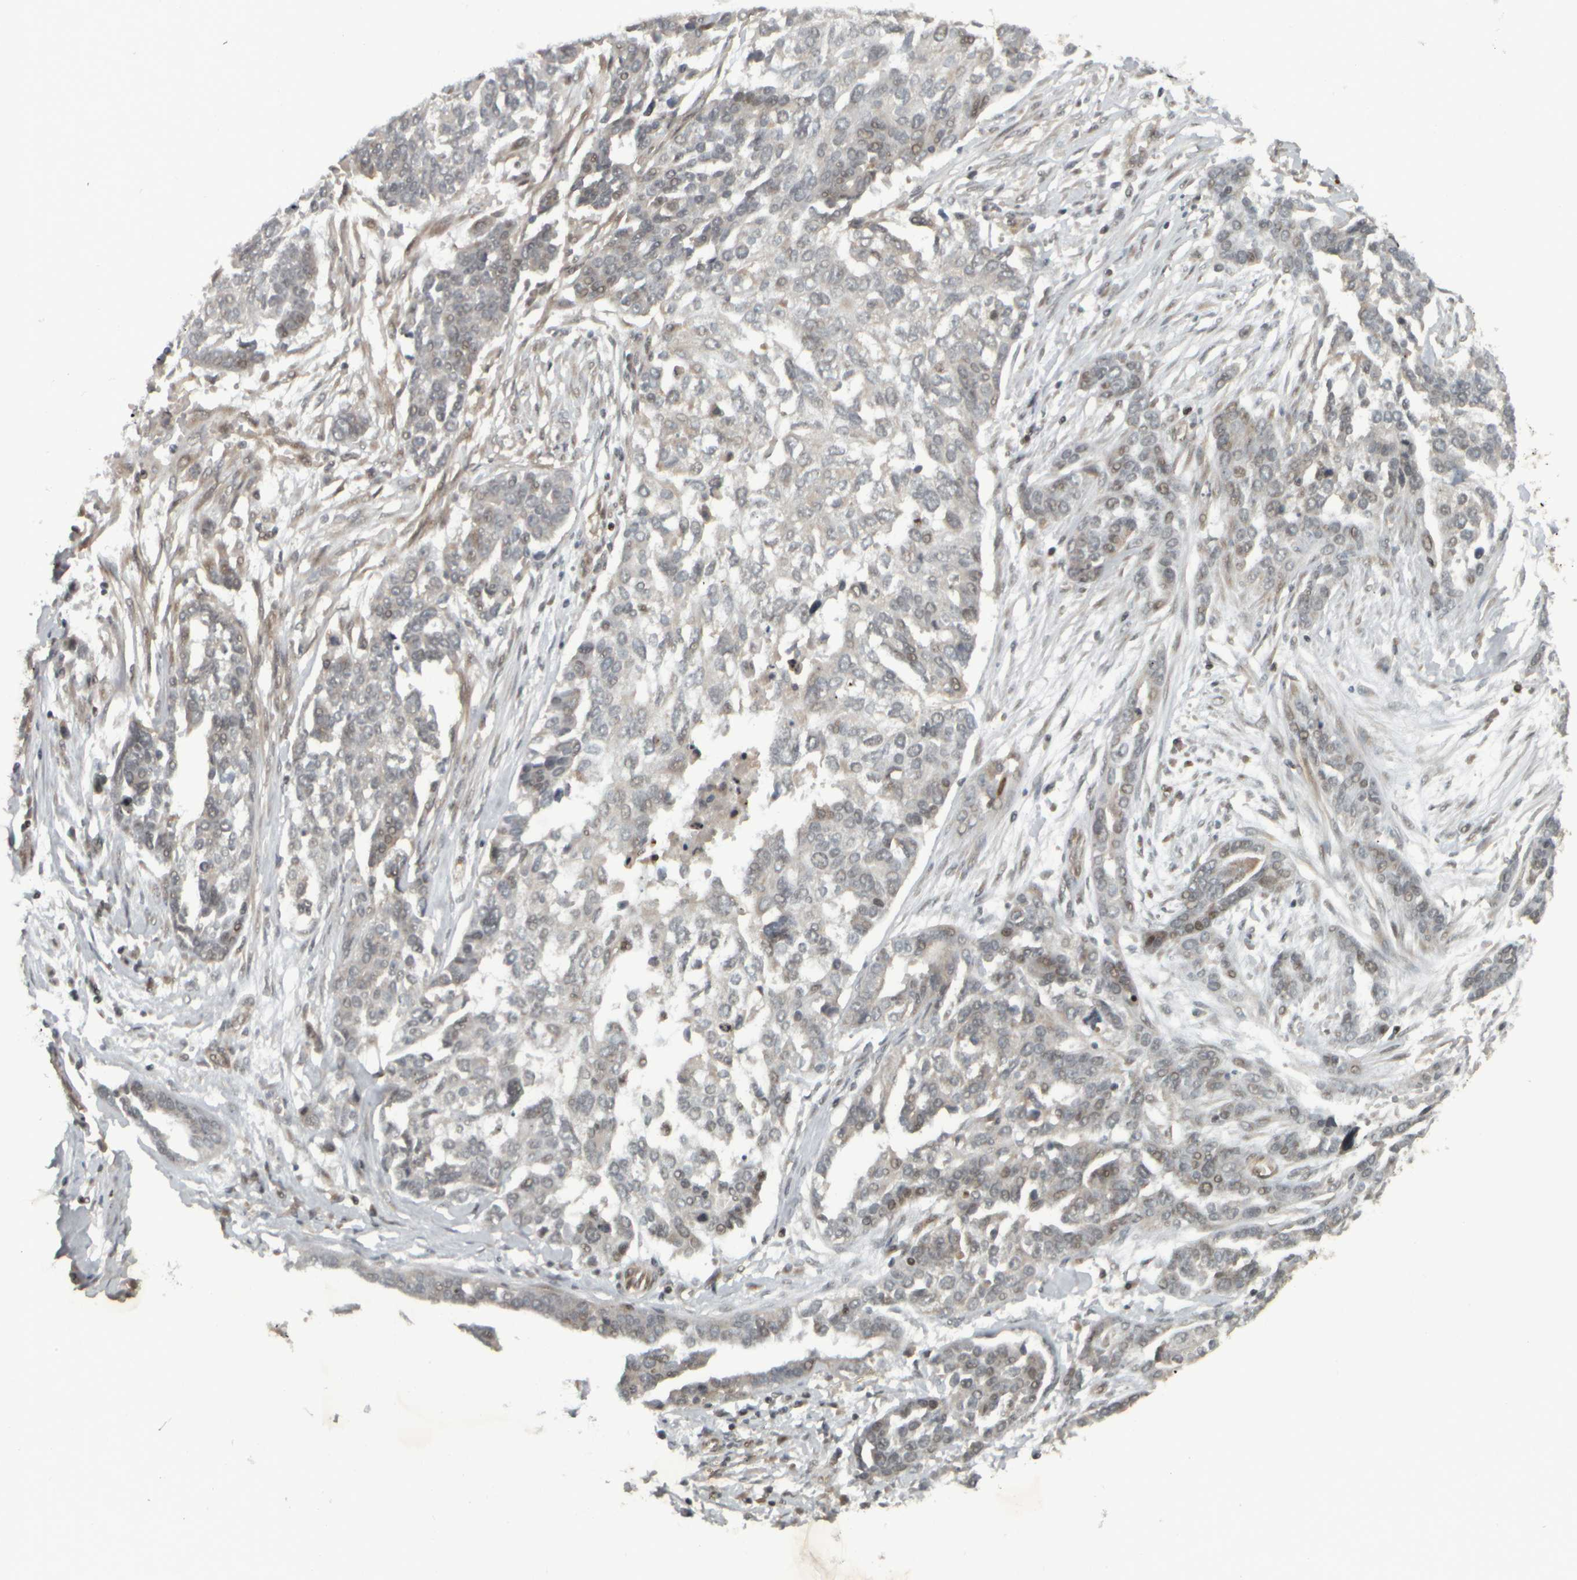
{"staining": {"intensity": "weak", "quantity": "<25%", "location": "cytoplasmic/membranous"}, "tissue": "ovarian cancer", "cell_type": "Tumor cells", "image_type": "cancer", "snomed": [{"axis": "morphology", "description": "Cystadenocarcinoma, serous, NOS"}, {"axis": "topography", "description": "Ovary"}], "caption": "DAB (3,3'-diaminobenzidine) immunohistochemical staining of human ovarian cancer shows no significant staining in tumor cells. The staining was performed using DAB to visualize the protein expression in brown, while the nuclei were stained in blue with hematoxylin (Magnification: 20x).", "gene": "NAPG", "patient": {"sex": "female", "age": 44}}